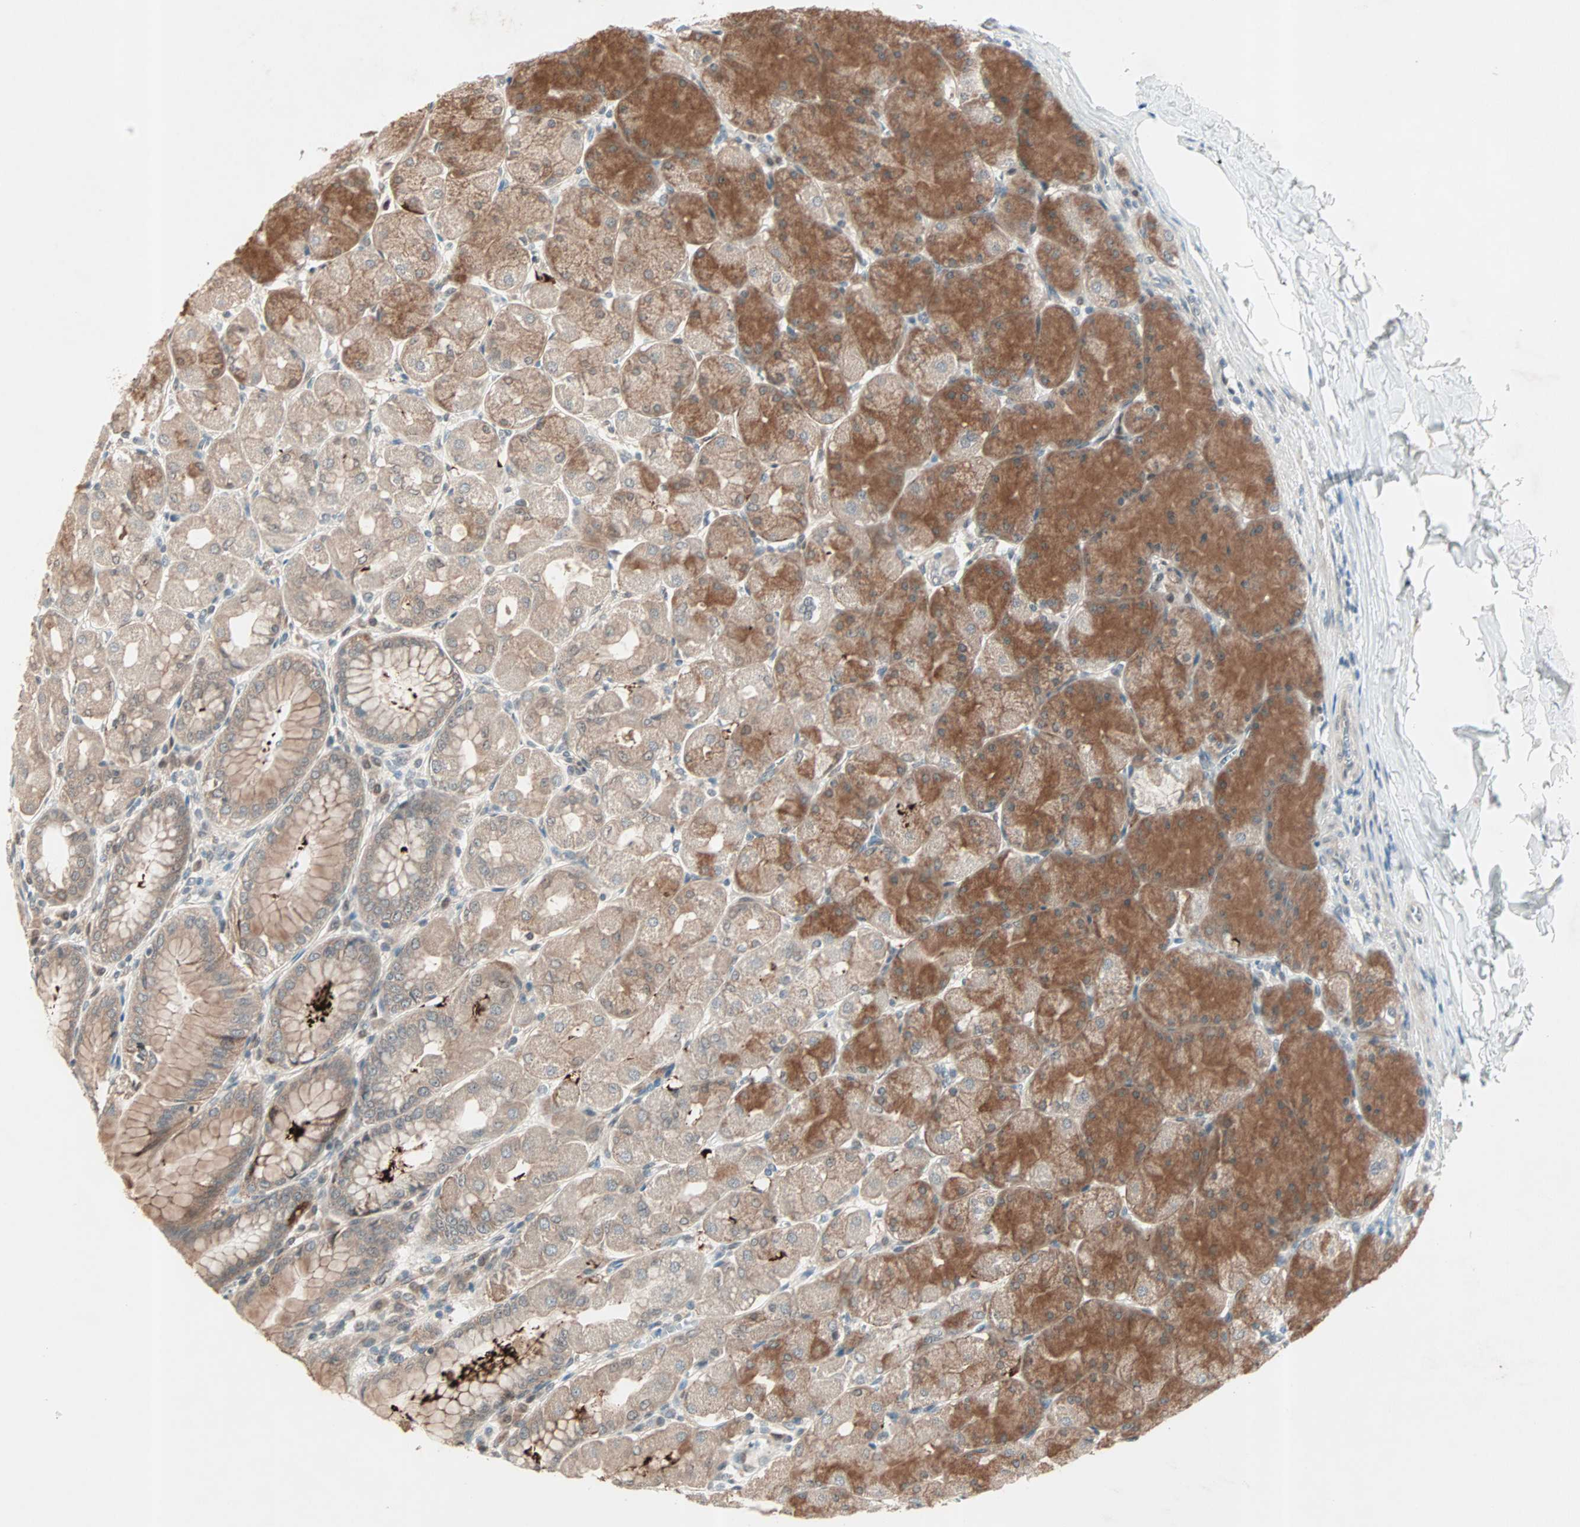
{"staining": {"intensity": "moderate", "quantity": "25%-75%", "location": "cytoplasmic/membranous"}, "tissue": "stomach", "cell_type": "Glandular cells", "image_type": "normal", "snomed": [{"axis": "morphology", "description": "Normal tissue, NOS"}, {"axis": "topography", "description": "Stomach, upper"}], "caption": "The histopathology image reveals immunohistochemical staining of unremarkable stomach. There is moderate cytoplasmic/membranous expression is present in approximately 25%-75% of glandular cells.", "gene": "PGBD1", "patient": {"sex": "female", "age": 56}}